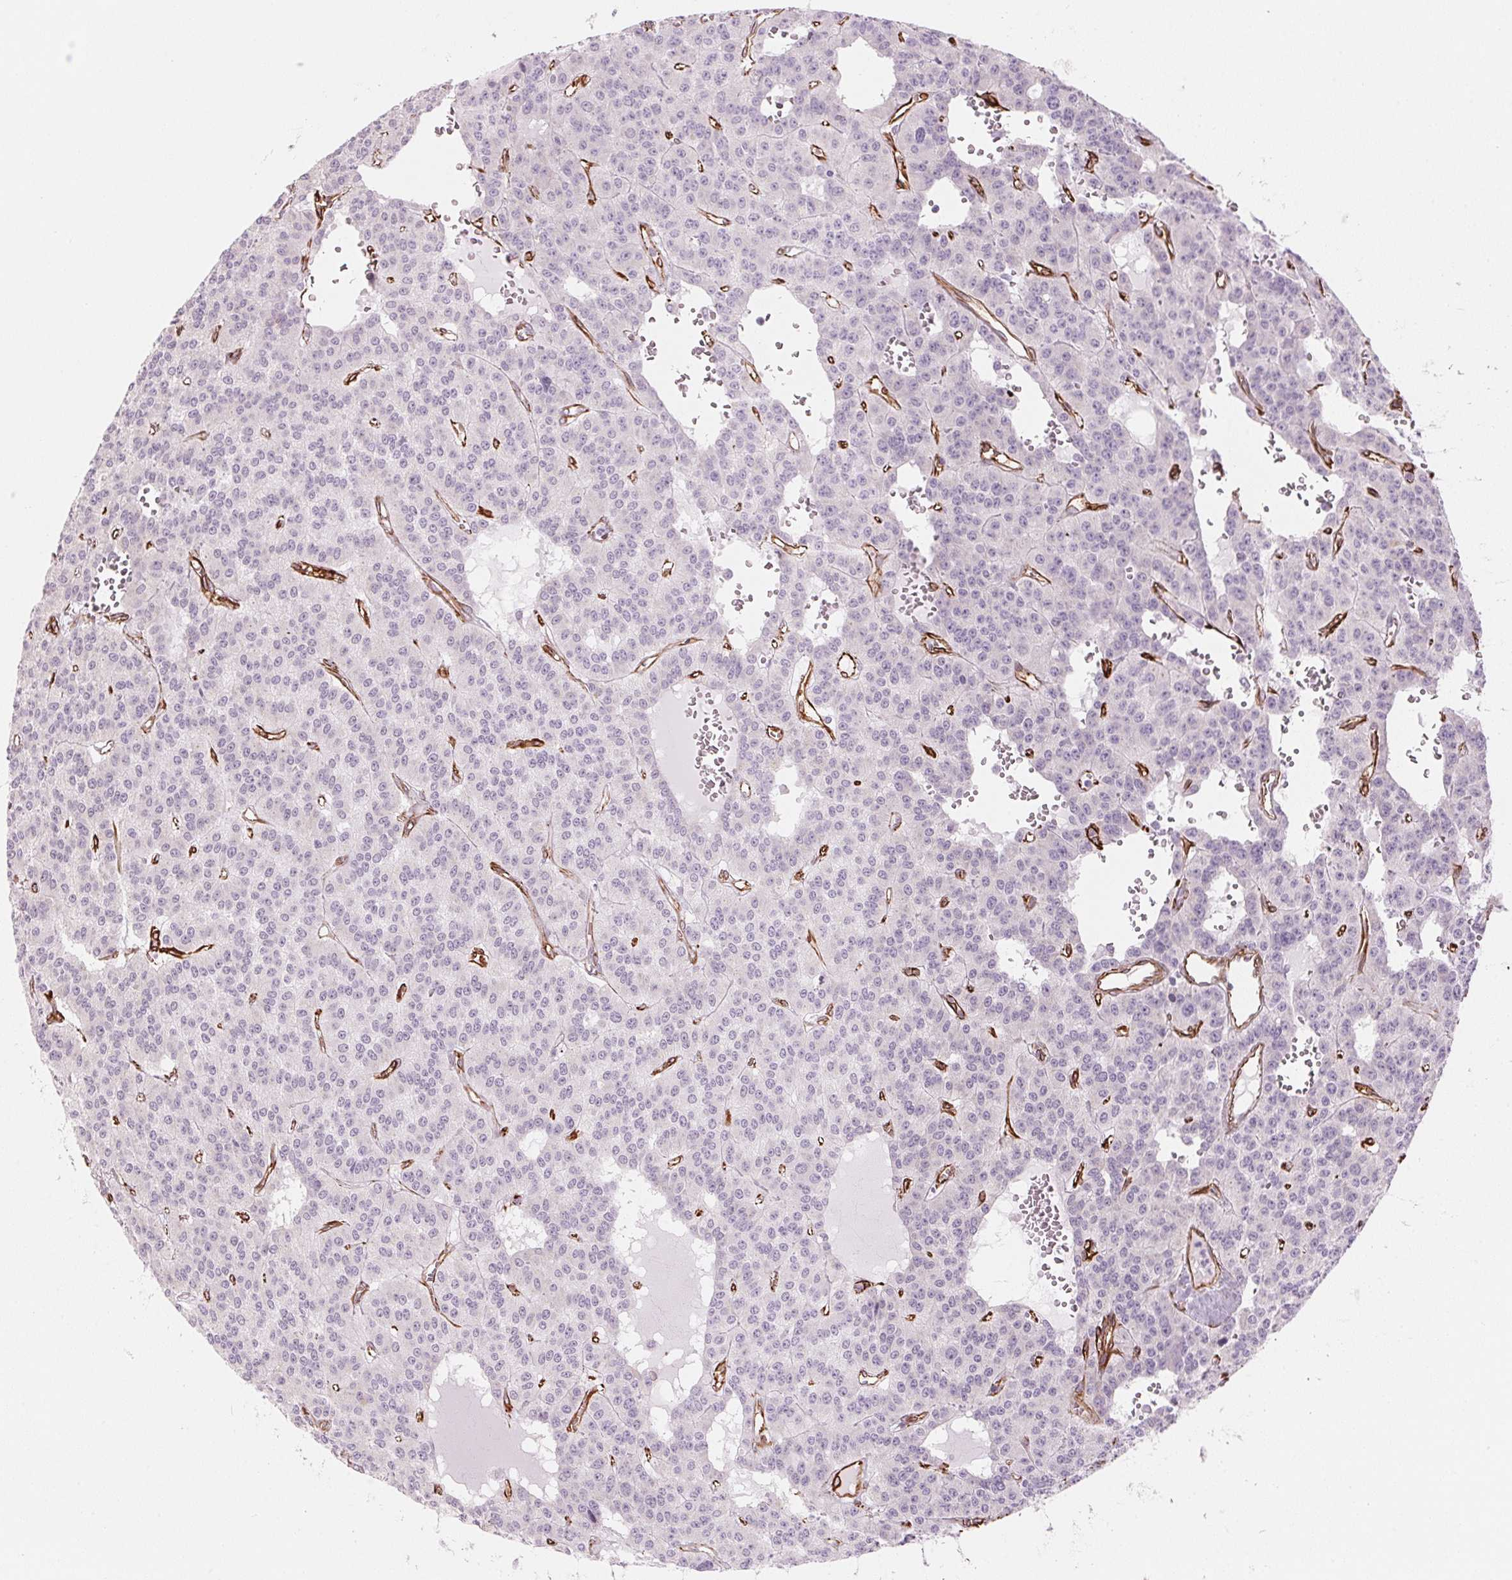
{"staining": {"intensity": "negative", "quantity": "none", "location": "none"}, "tissue": "carcinoid", "cell_type": "Tumor cells", "image_type": "cancer", "snomed": [{"axis": "morphology", "description": "Carcinoid, malignant, NOS"}, {"axis": "topography", "description": "Lung"}], "caption": "This is a photomicrograph of immunohistochemistry staining of carcinoid, which shows no positivity in tumor cells.", "gene": "CLPS", "patient": {"sex": "female", "age": 71}}